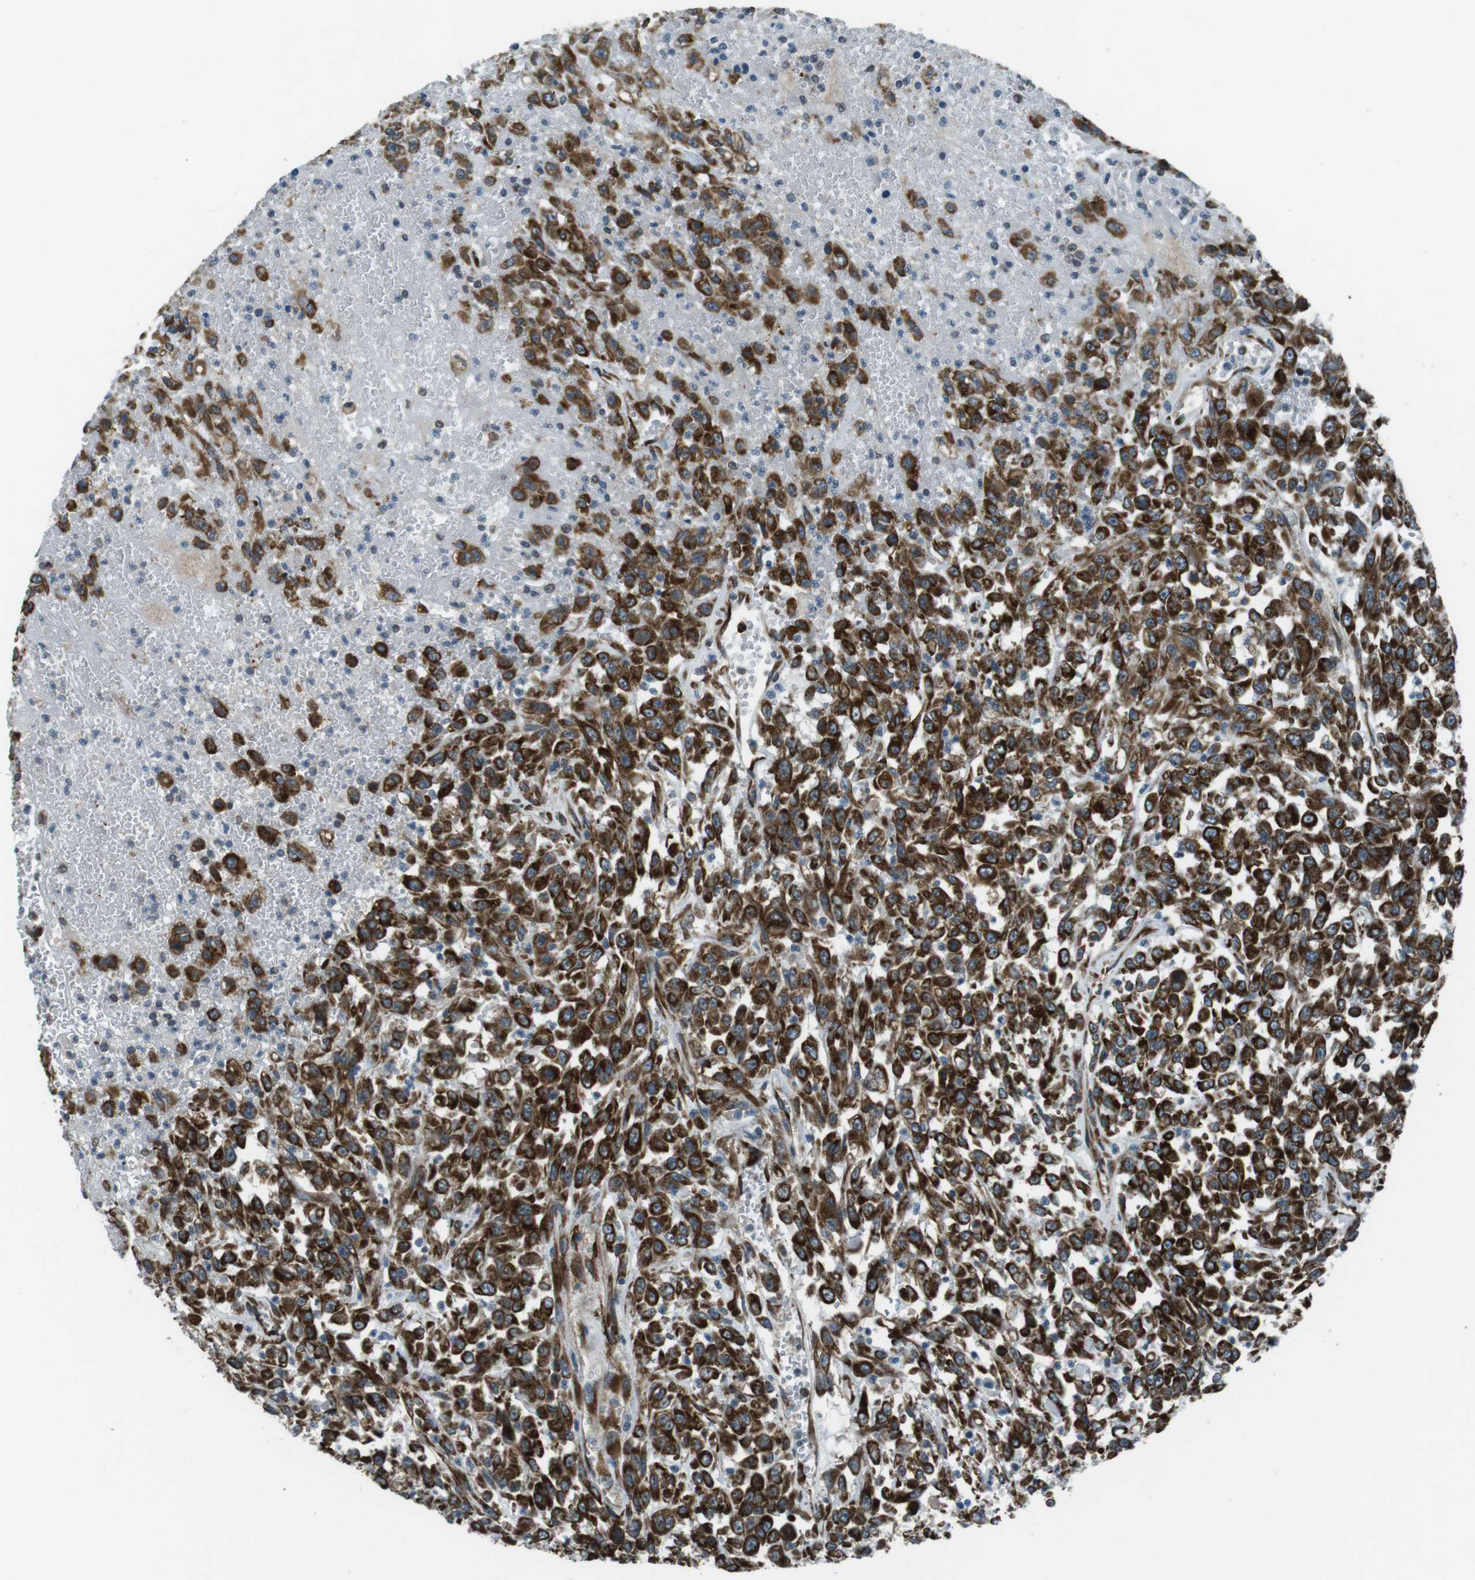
{"staining": {"intensity": "strong", "quantity": ">75%", "location": "cytoplasmic/membranous"}, "tissue": "urothelial cancer", "cell_type": "Tumor cells", "image_type": "cancer", "snomed": [{"axis": "morphology", "description": "Urothelial carcinoma, High grade"}, {"axis": "topography", "description": "Urinary bladder"}], "caption": "This micrograph shows immunohistochemistry (IHC) staining of urothelial carcinoma (high-grade), with high strong cytoplasmic/membranous expression in approximately >75% of tumor cells.", "gene": "KTN1", "patient": {"sex": "male", "age": 46}}